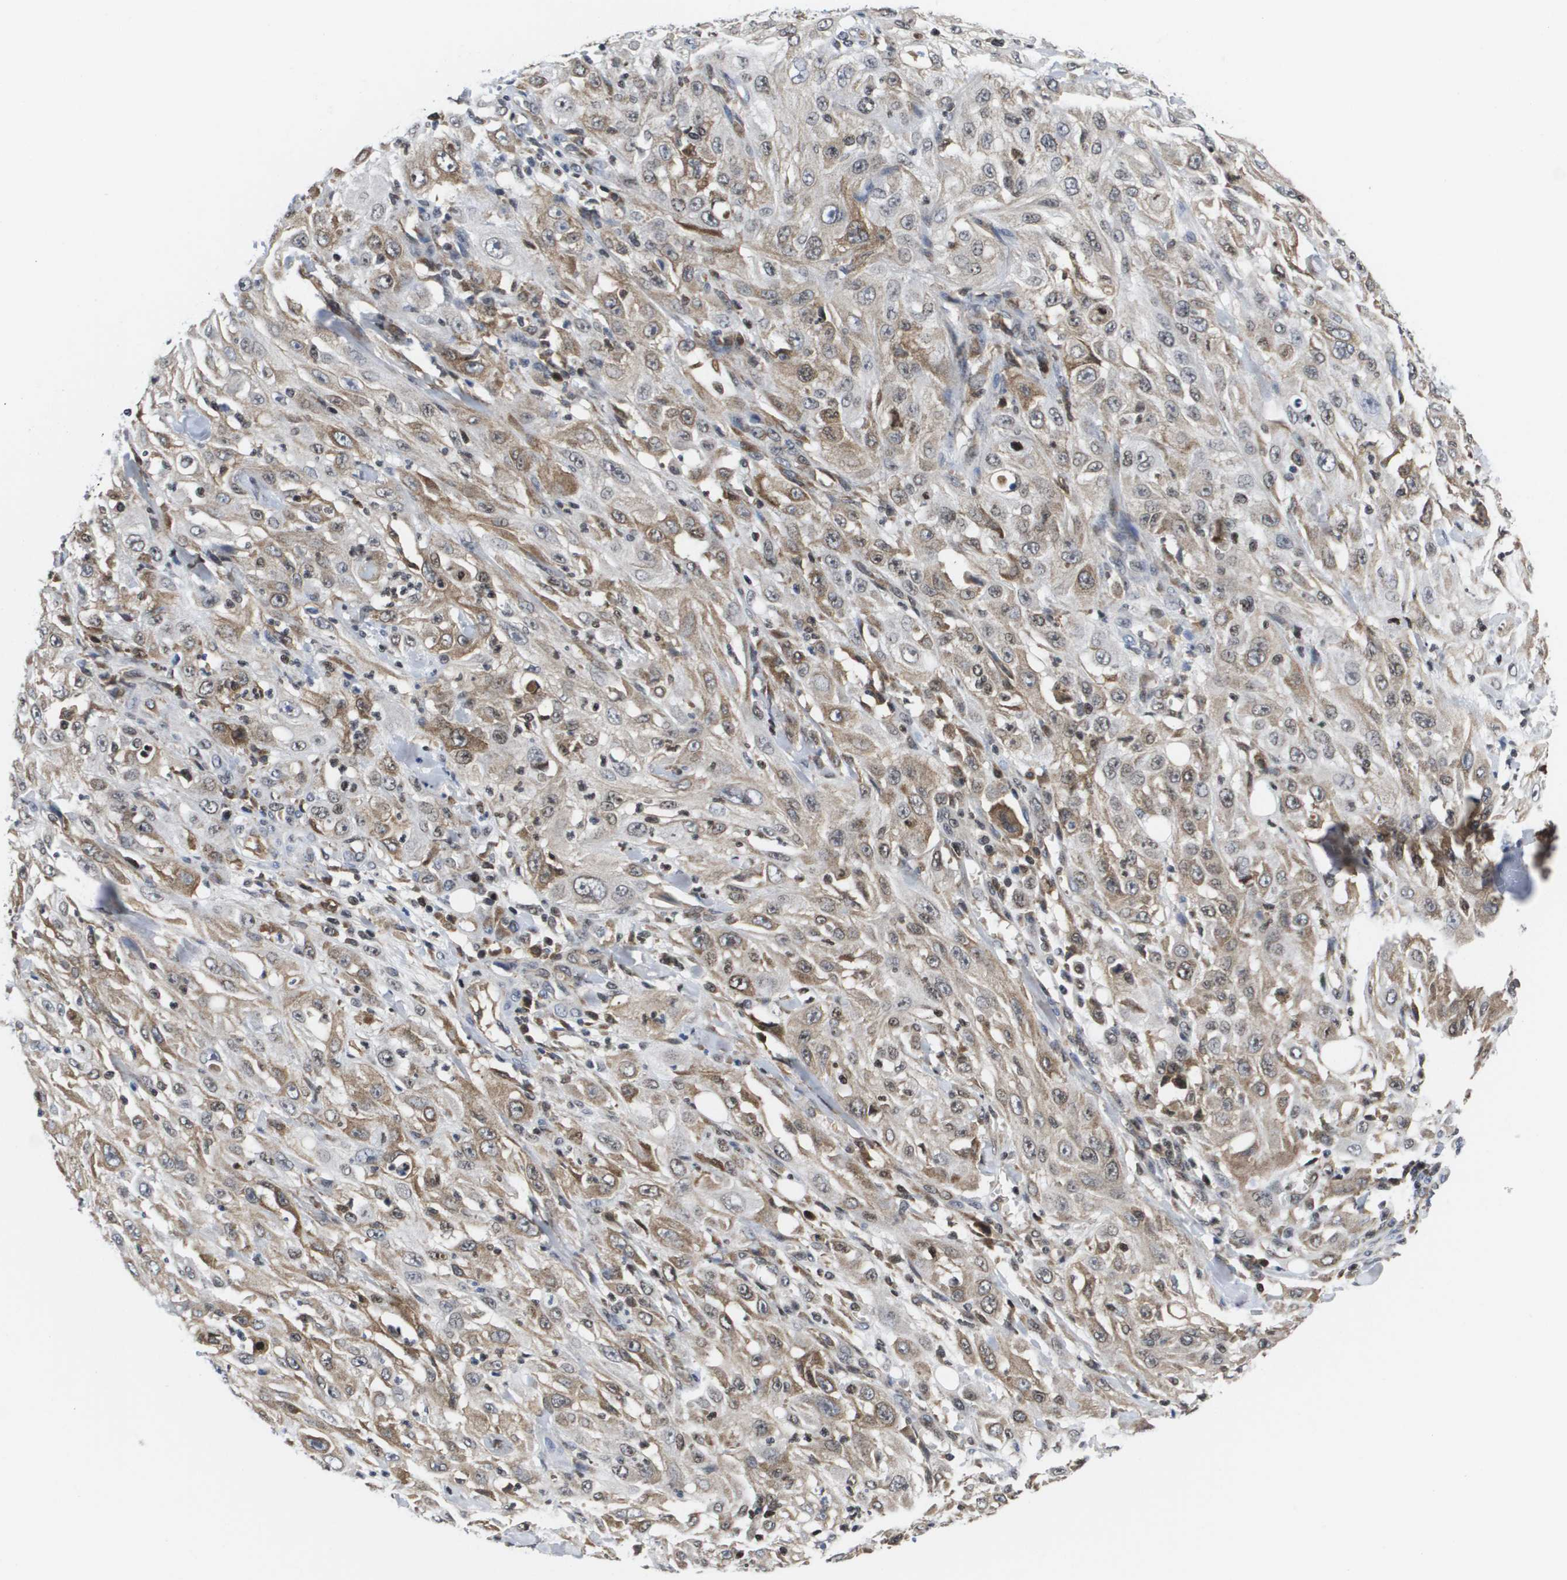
{"staining": {"intensity": "moderate", "quantity": ">75%", "location": "cytoplasmic/membranous"}, "tissue": "skin cancer", "cell_type": "Tumor cells", "image_type": "cancer", "snomed": [{"axis": "morphology", "description": "Squamous cell carcinoma, NOS"}, {"axis": "morphology", "description": "Squamous cell carcinoma, metastatic, NOS"}, {"axis": "topography", "description": "Skin"}, {"axis": "topography", "description": "Lymph node"}], "caption": "Immunohistochemistry (IHC) staining of skin squamous cell carcinoma, which displays medium levels of moderate cytoplasmic/membranous positivity in approximately >75% of tumor cells indicating moderate cytoplasmic/membranous protein expression. The staining was performed using DAB (brown) for protein detection and nuclei were counterstained in hematoxylin (blue).", "gene": "SERPINC1", "patient": {"sex": "male", "age": 75}}